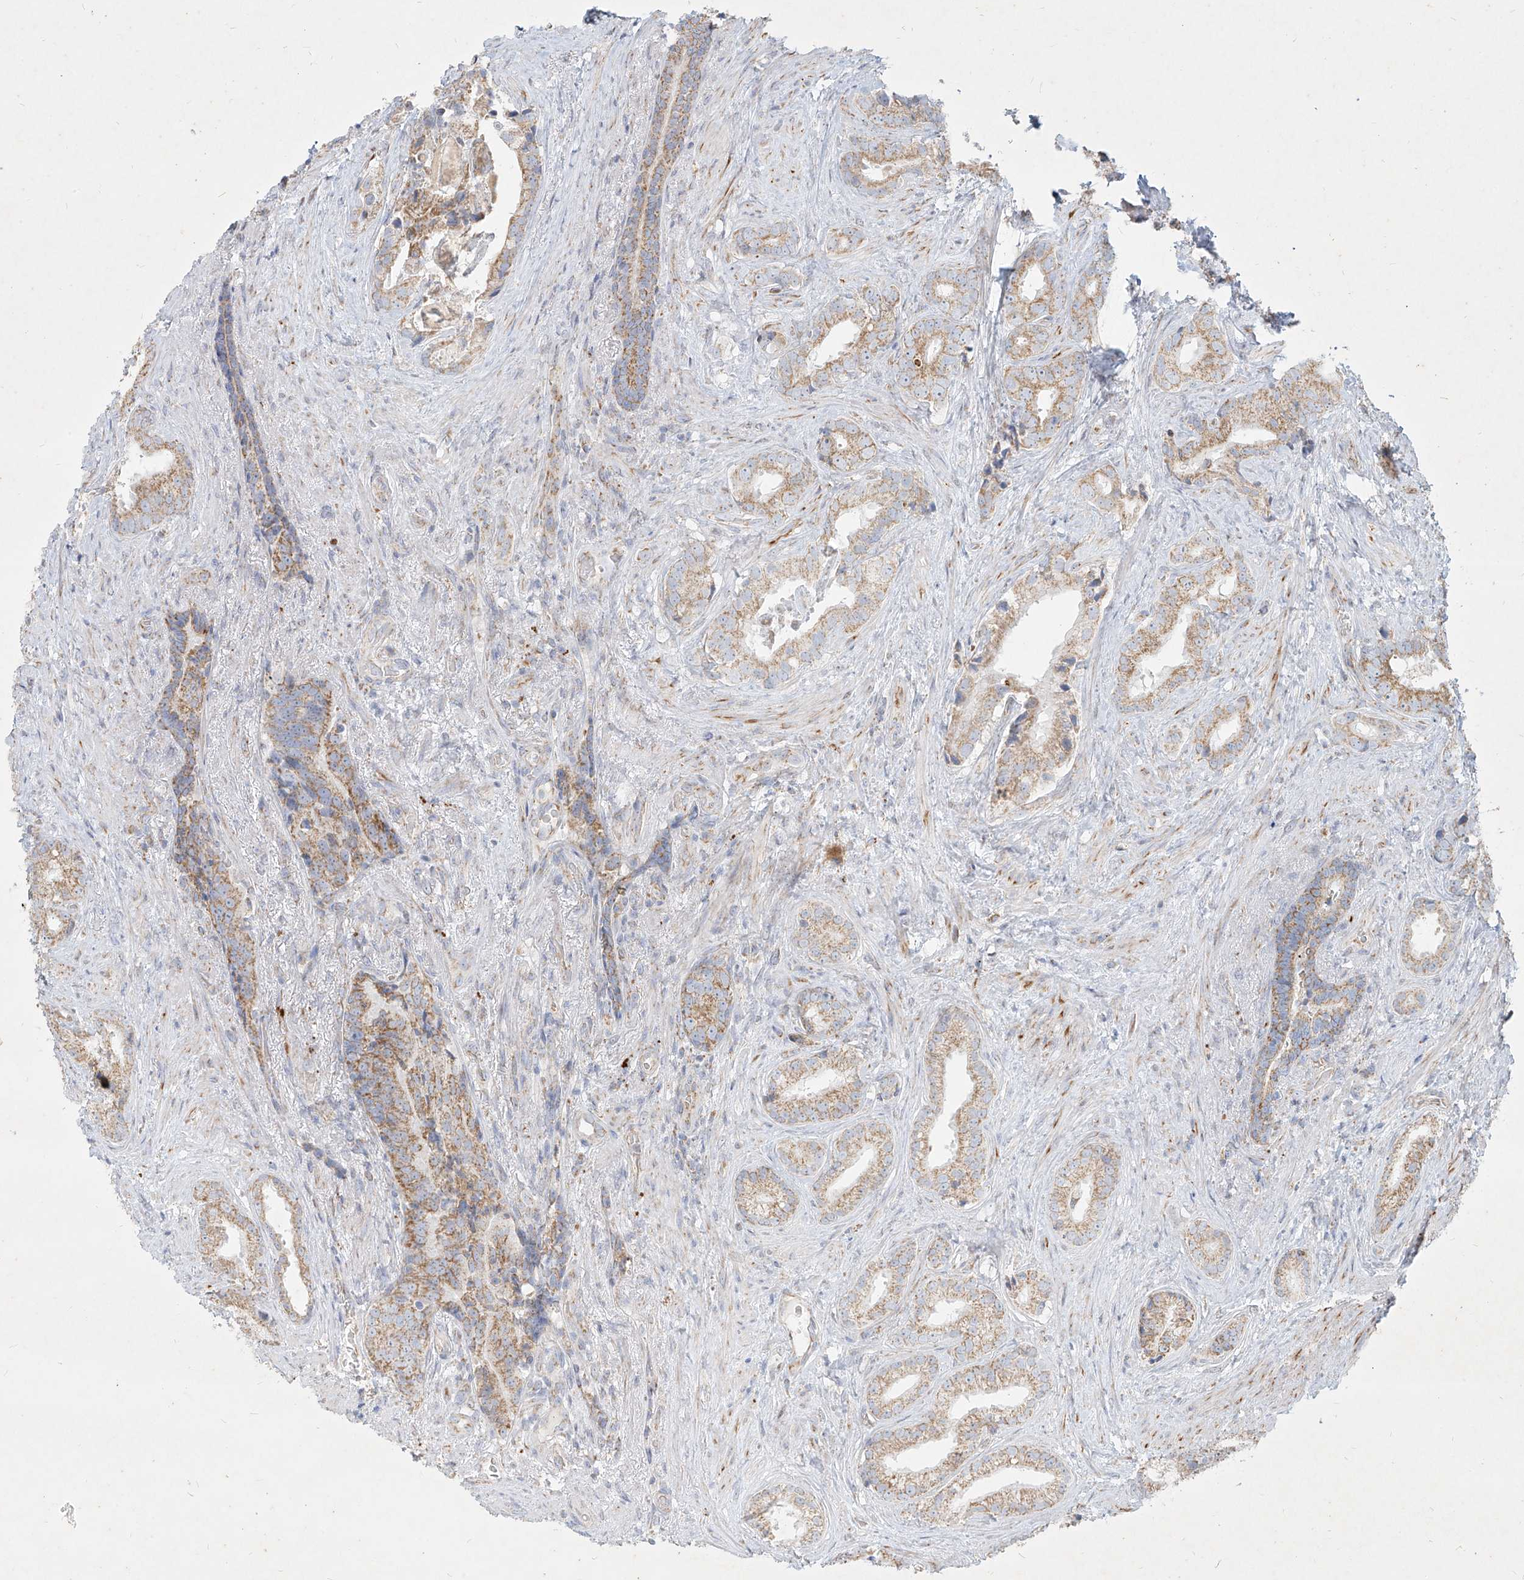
{"staining": {"intensity": "moderate", "quantity": "25%-75%", "location": "cytoplasmic/membranous"}, "tissue": "prostate cancer", "cell_type": "Tumor cells", "image_type": "cancer", "snomed": [{"axis": "morphology", "description": "Adenocarcinoma, Low grade"}, {"axis": "topography", "description": "Prostate"}], "caption": "This is an image of immunohistochemistry (IHC) staining of prostate adenocarcinoma (low-grade), which shows moderate positivity in the cytoplasmic/membranous of tumor cells.", "gene": "MTX2", "patient": {"sex": "male", "age": 71}}